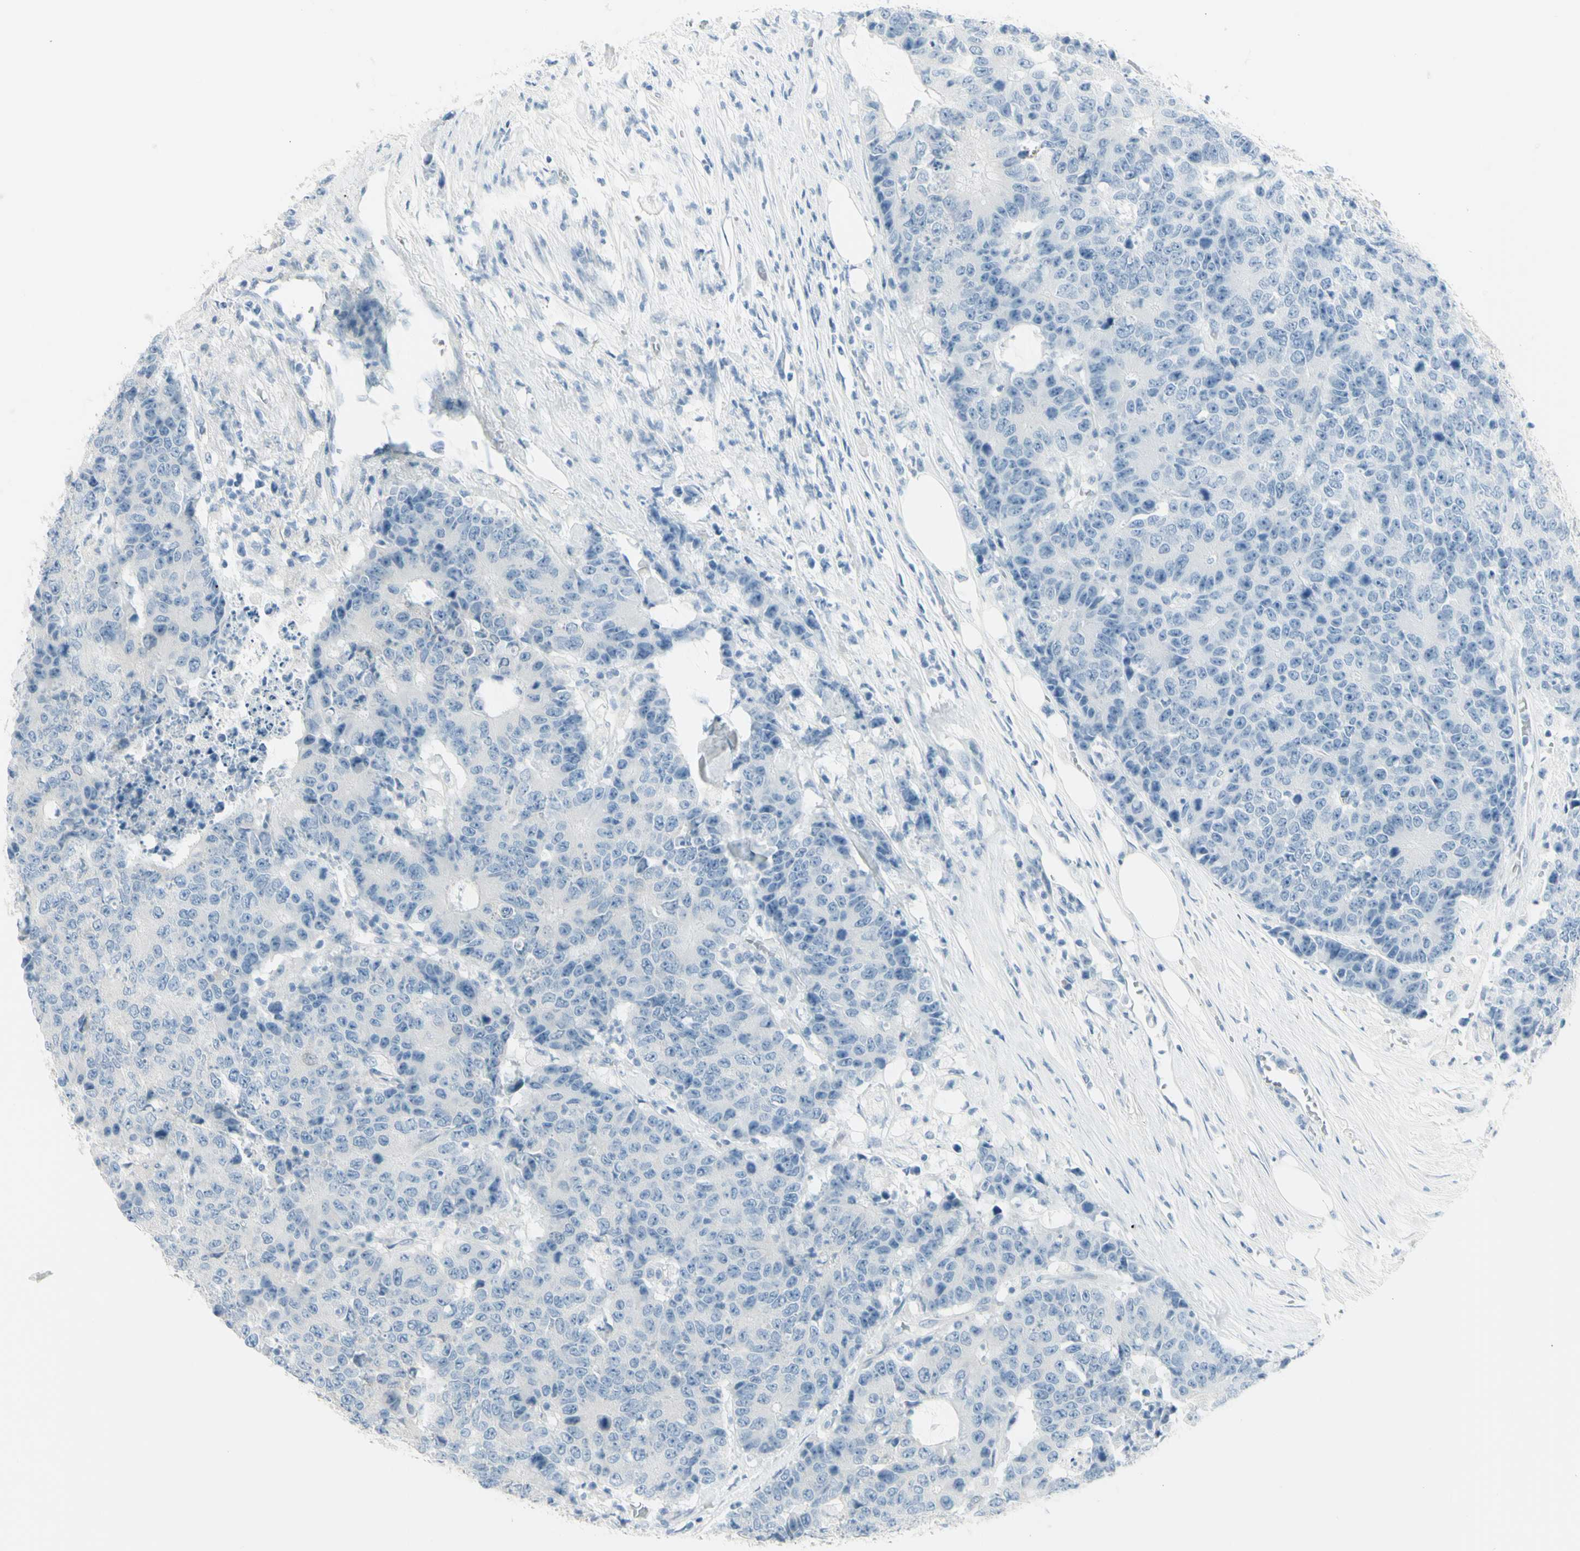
{"staining": {"intensity": "negative", "quantity": "none", "location": "none"}, "tissue": "colorectal cancer", "cell_type": "Tumor cells", "image_type": "cancer", "snomed": [{"axis": "morphology", "description": "Adenocarcinoma, NOS"}, {"axis": "topography", "description": "Colon"}], "caption": "Tumor cells are negative for protein expression in human colorectal adenocarcinoma.", "gene": "NAXD", "patient": {"sex": "female", "age": 86}}